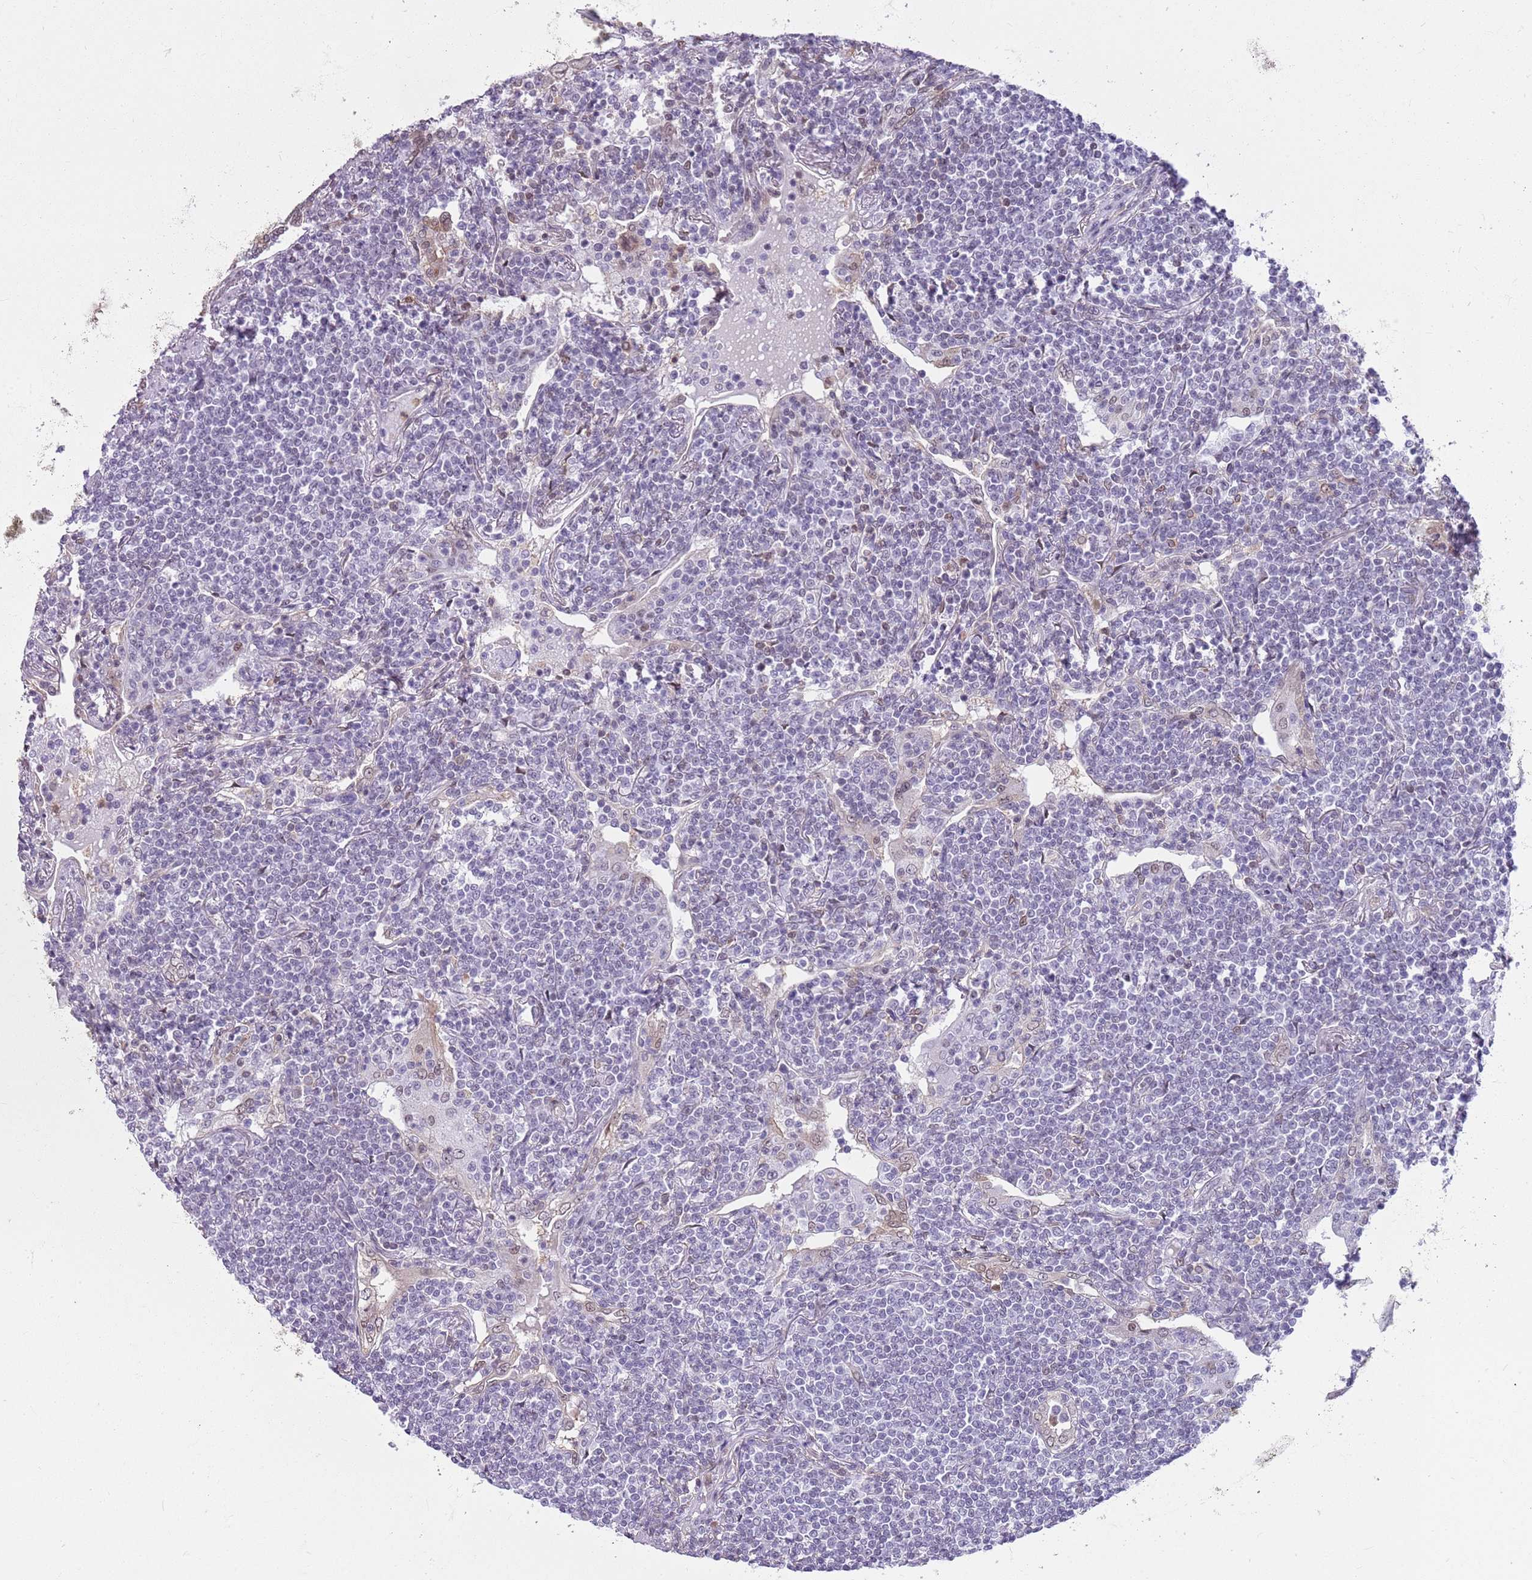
{"staining": {"intensity": "negative", "quantity": "none", "location": "none"}, "tissue": "lymphoma", "cell_type": "Tumor cells", "image_type": "cancer", "snomed": [{"axis": "morphology", "description": "Malignant lymphoma, non-Hodgkin's type, Low grade"}, {"axis": "topography", "description": "Lung"}], "caption": "Tumor cells are negative for protein expression in human low-grade malignant lymphoma, non-Hodgkin's type.", "gene": "DHX32", "patient": {"sex": "female", "age": 71}}